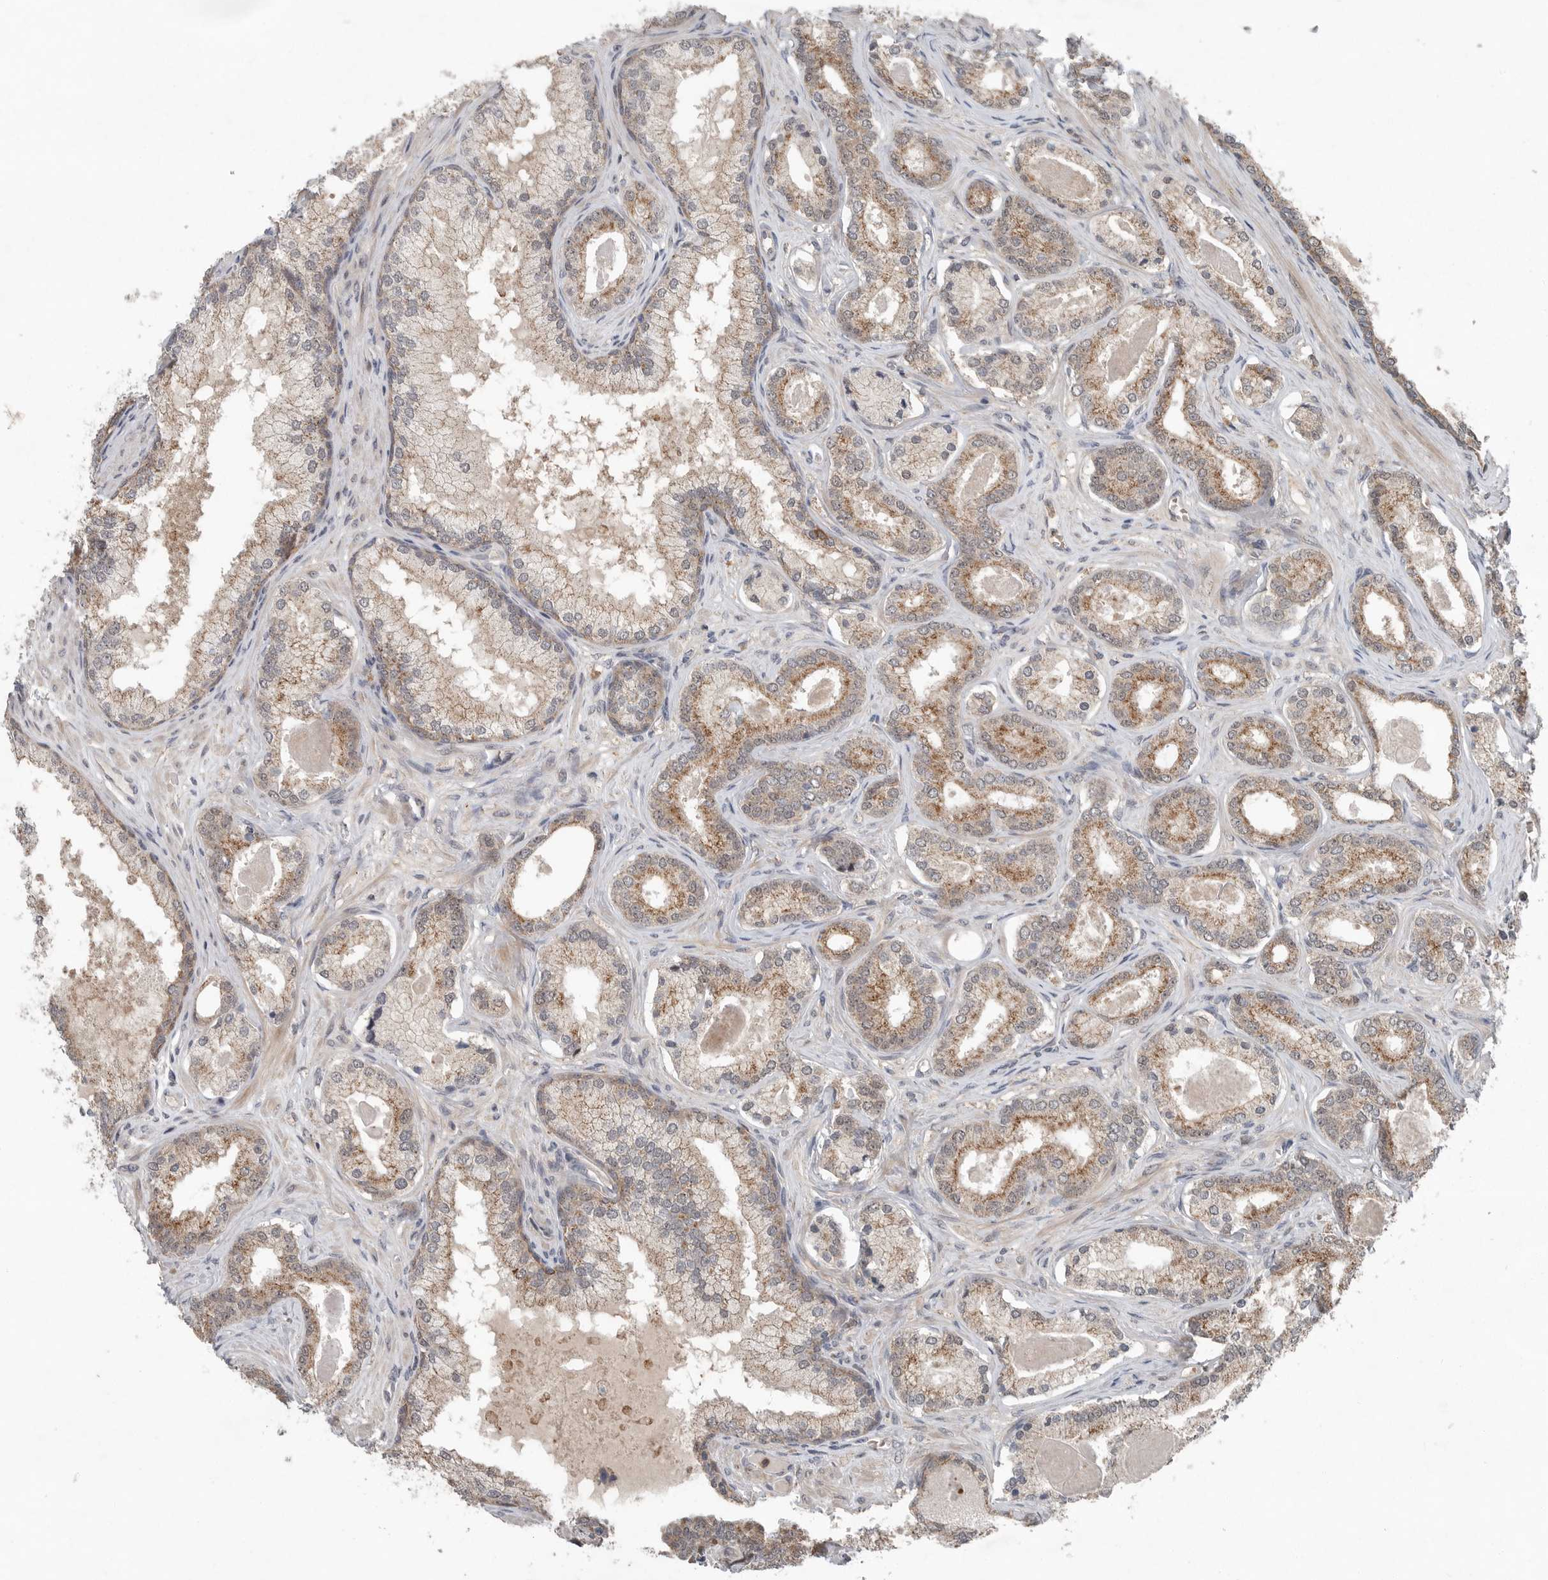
{"staining": {"intensity": "moderate", "quantity": ">75%", "location": "cytoplasmic/membranous"}, "tissue": "prostate cancer", "cell_type": "Tumor cells", "image_type": "cancer", "snomed": [{"axis": "morphology", "description": "Adenocarcinoma, Low grade"}, {"axis": "topography", "description": "Prostate"}], "caption": "Protein staining displays moderate cytoplasmic/membranous staining in approximately >75% of tumor cells in prostate cancer (adenocarcinoma (low-grade)).", "gene": "SCP2", "patient": {"sex": "male", "age": 70}}